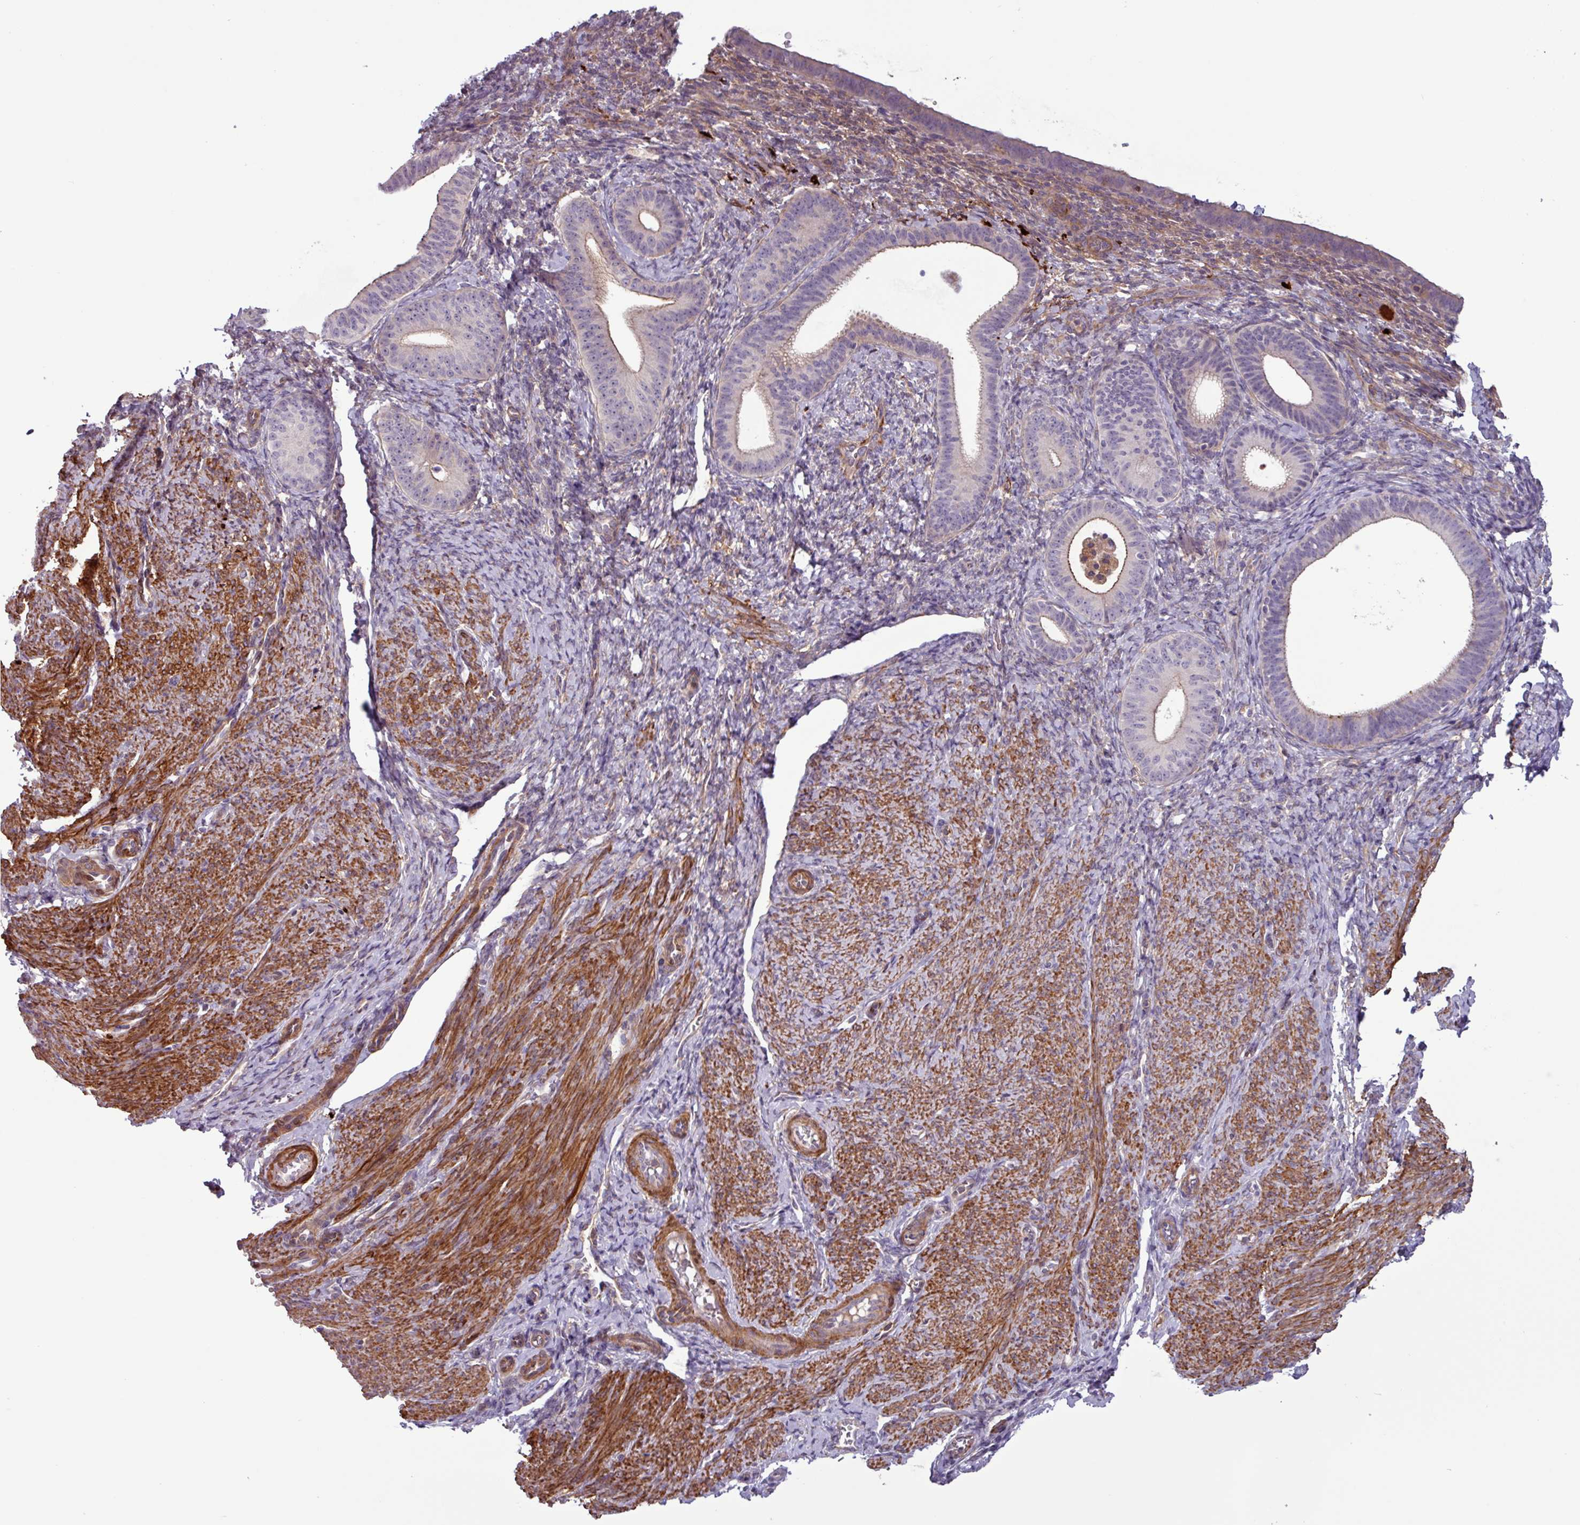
{"staining": {"intensity": "weak", "quantity": "25%-75%", "location": "cytoplasmic/membranous"}, "tissue": "endometrium", "cell_type": "Cells in endometrial stroma", "image_type": "normal", "snomed": [{"axis": "morphology", "description": "Normal tissue, NOS"}, {"axis": "topography", "description": "Endometrium"}], "caption": "Immunohistochemical staining of benign human endometrium reveals weak cytoplasmic/membranous protein positivity in approximately 25%-75% of cells in endometrial stroma. (DAB (3,3'-diaminobenzidine) IHC, brown staining for protein, blue staining for nuclei).", "gene": "PCED1A", "patient": {"sex": "female", "age": 65}}